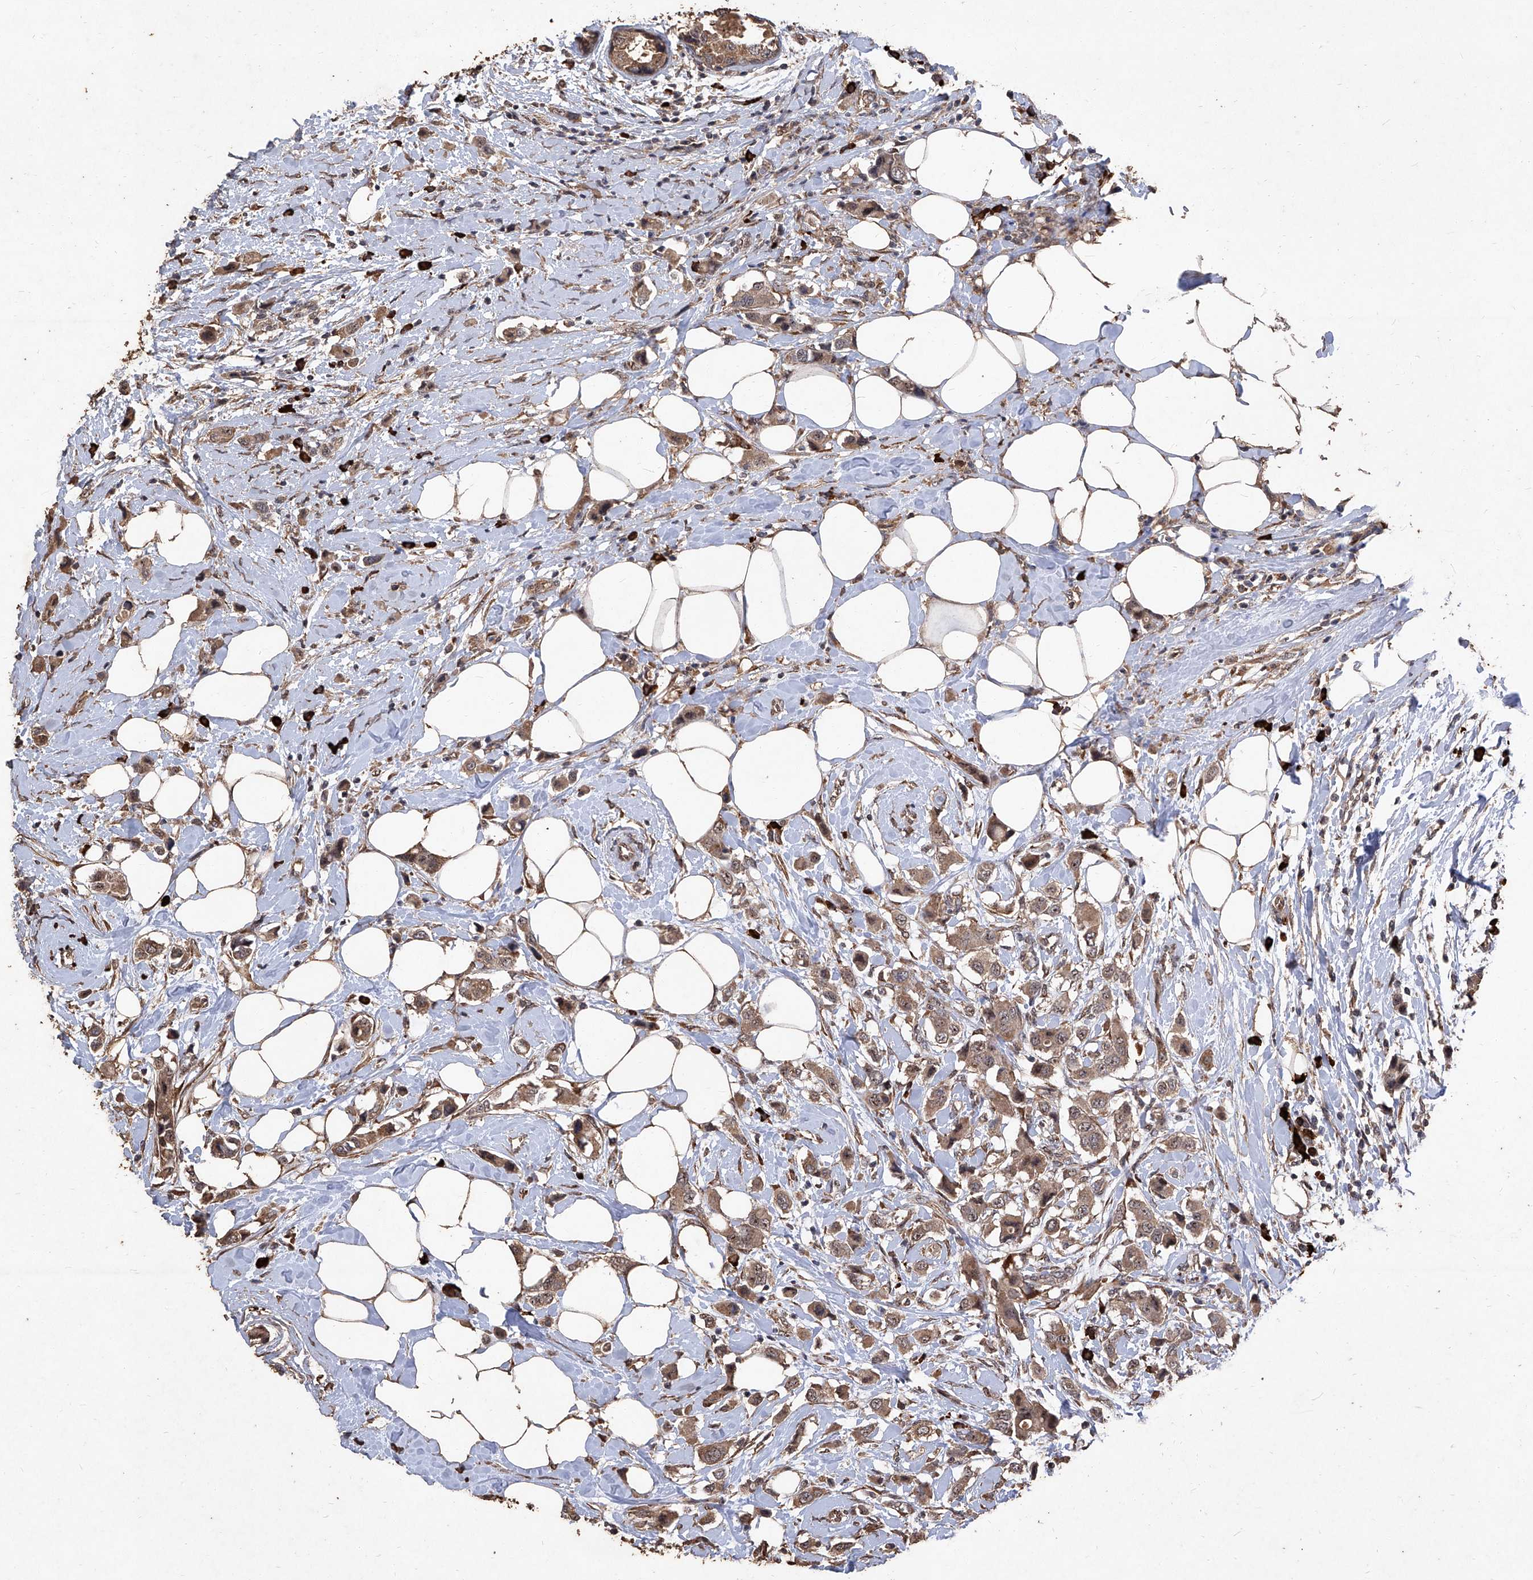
{"staining": {"intensity": "moderate", "quantity": ">75%", "location": "cytoplasmic/membranous,nuclear"}, "tissue": "breast cancer", "cell_type": "Tumor cells", "image_type": "cancer", "snomed": [{"axis": "morphology", "description": "Normal tissue, NOS"}, {"axis": "morphology", "description": "Duct carcinoma"}, {"axis": "topography", "description": "Breast"}], "caption": "A medium amount of moderate cytoplasmic/membranous and nuclear staining is appreciated in approximately >75% of tumor cells in breast invasive ductal carcinoma tissue. Using DAB (brown) and hematoxylin (blue) stains, captured at high magnification using brightfield microscopy.", "gene": "EML1", "patient": {"sex": "female", "age": 50}}